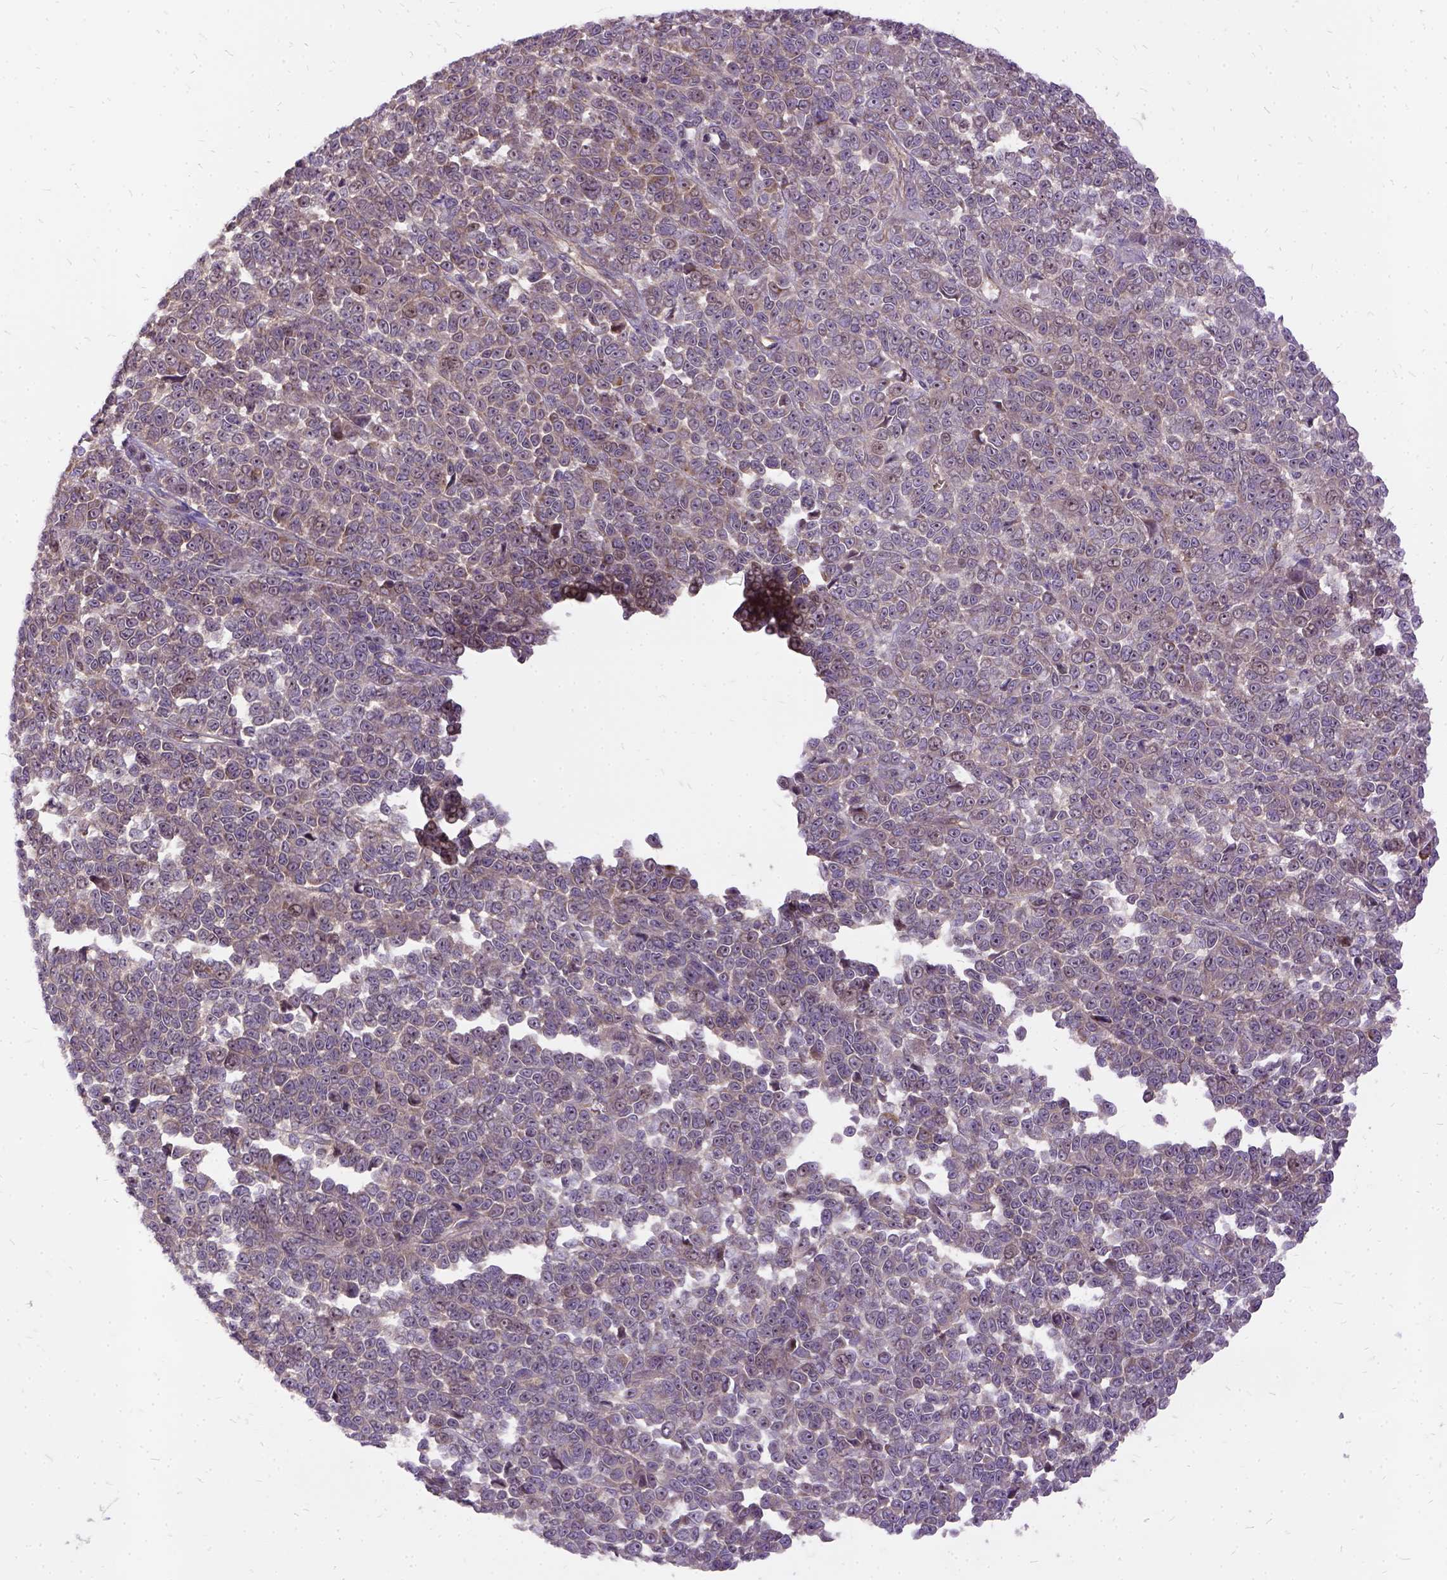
{"staining": {"intensity": "weak", "quantity": ">75%", "location": "nuclear"}, "tissue": "melanoma", "cell_type": "Tumor cells", "image_type": "cancer", "snomed": [{"axis": "morphology", "description": "Malignant melanoma, NOS"}, {"axis": "topography", "description": "Skin"}], "caption": "The image reveals immunohistochemical staining of malignant melanoma. There is weak nuclear positivity is identified in approximately >75% of tumor cells.", "gene": "ILRUN", "patient": {"sex": "female", "age": 95}}